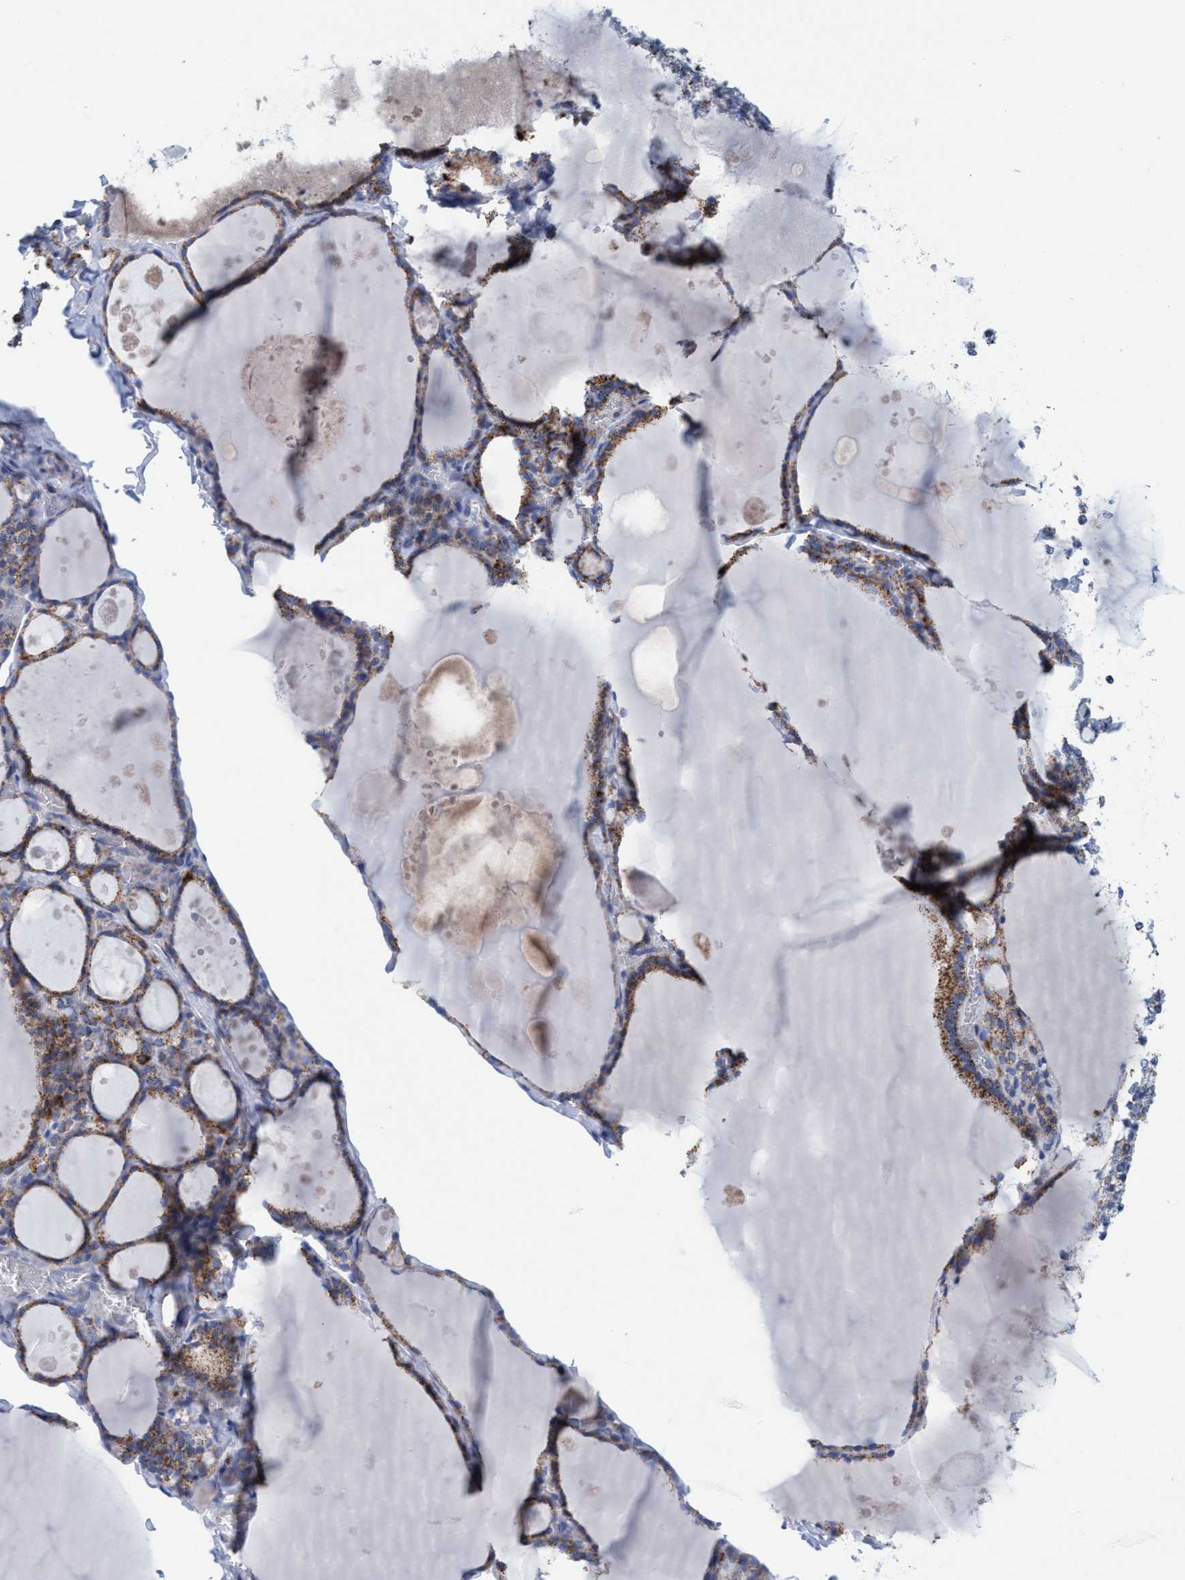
{"staining": {"intensity": "moderate", "quantity": ">75%", "location": "cytoplasmic/membranous"}, "tissue": "thyroid gland", "cell_type": "Glandular cells", "image_type": "normal", "snomed": [{"axis": "morphology", "description": "Normal tissue, NOS"}, {"axis": "topography", "description": "Thyroid gland"}], "caption": "DAB (3,3'-diaminobenzidine) immunohistochemical staining of normal thyroid gland exhibits moderate cytoplasmic/membranous protein staining in about >75% of glandular cells.", "gene": "GGA3", "patient": {"sex": "male", "age": 56}}